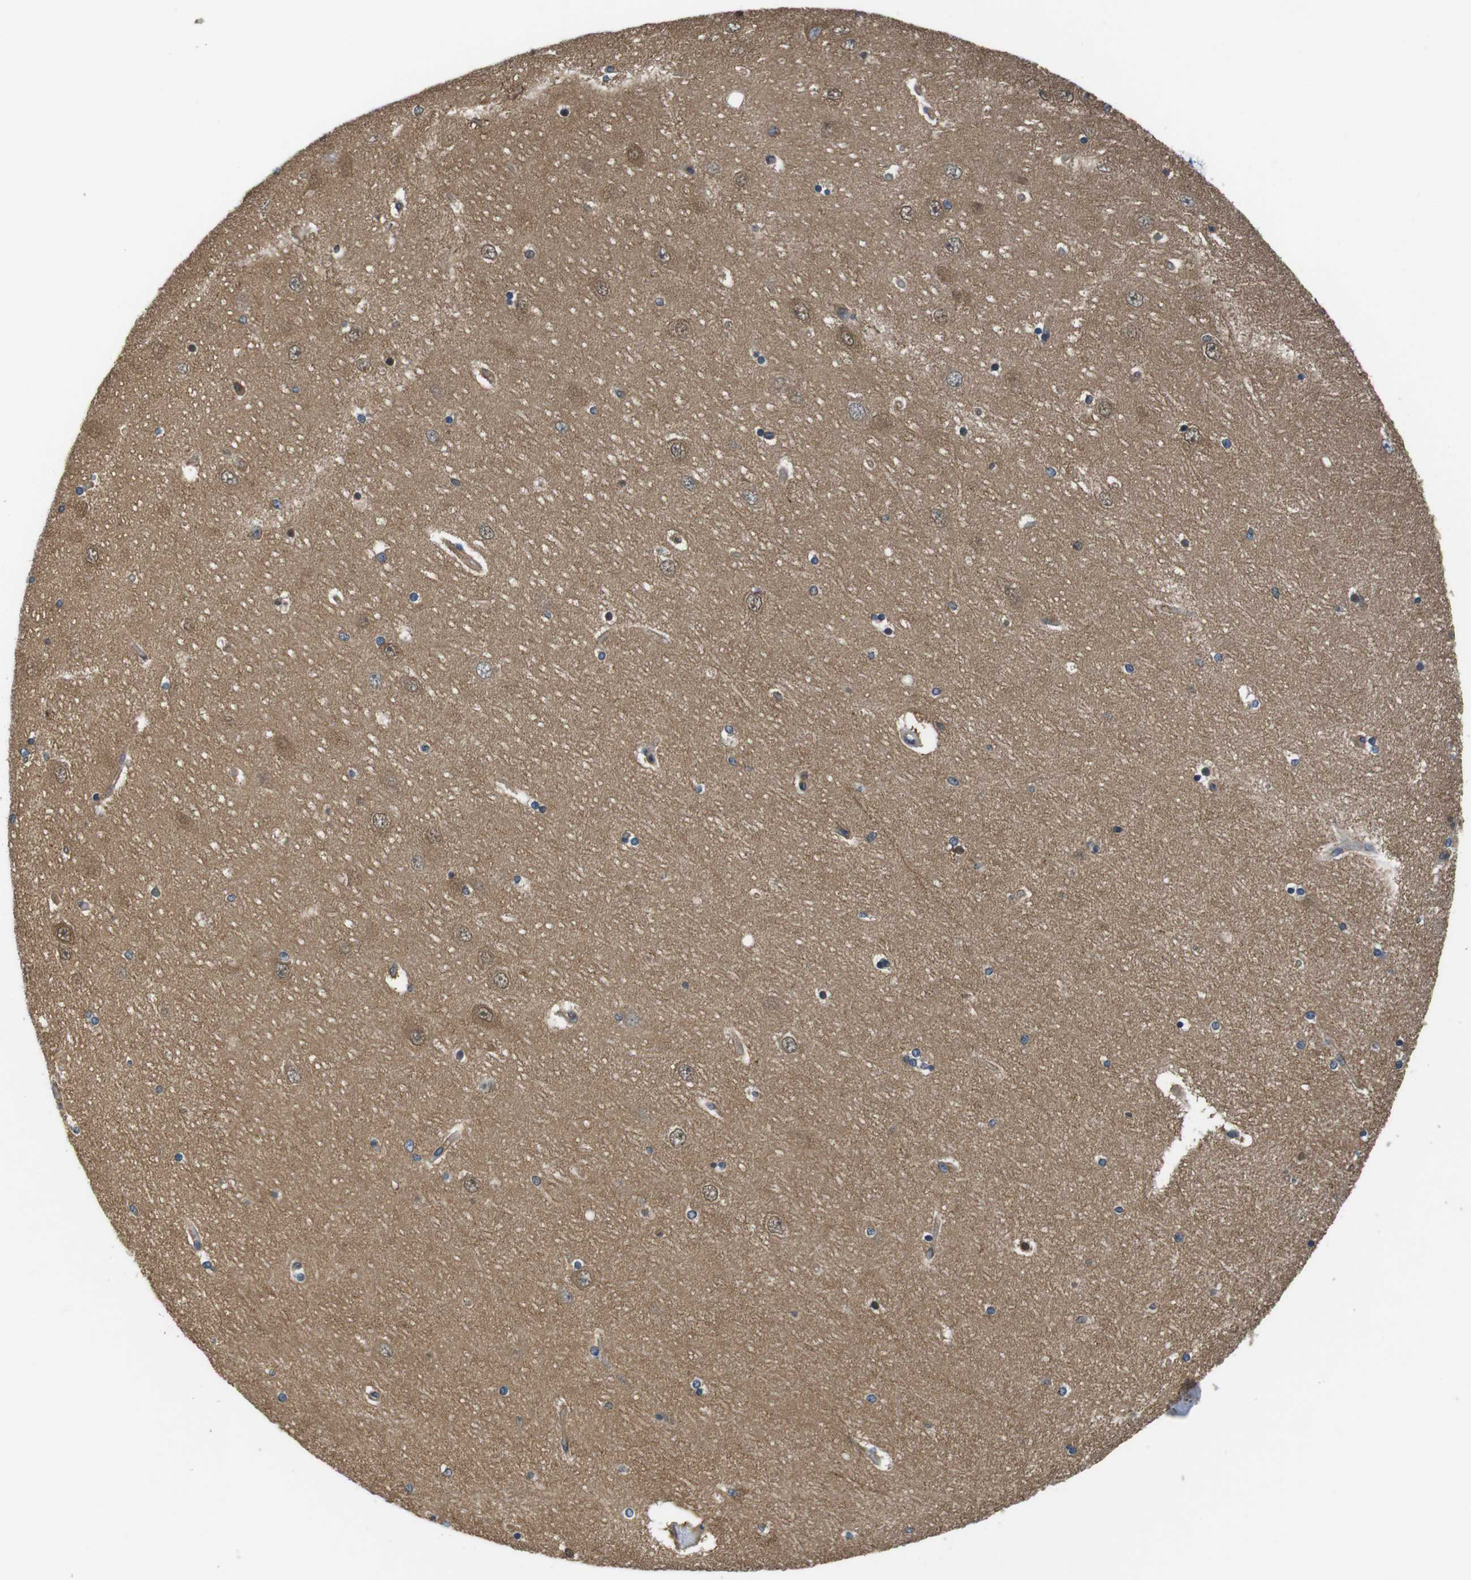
{"staining": {"intensity": "weak", "quantity": "<25%", "location": "cytoplasmic/membranous"}, "tissue": "hippocampus", "cell_type": "Glial cells", "image_type": "normal", "snomed": [{"axis": "morphology", "description": "Normal tissue, NOS"}, {"axis": "topography", "description": "Hippocampus"}], "caption": "Image shows no significant protein staining in glial cells of benign hippocampus.", "gene": "DCTN1", "patient": {"sex": "female", "age": 54}}